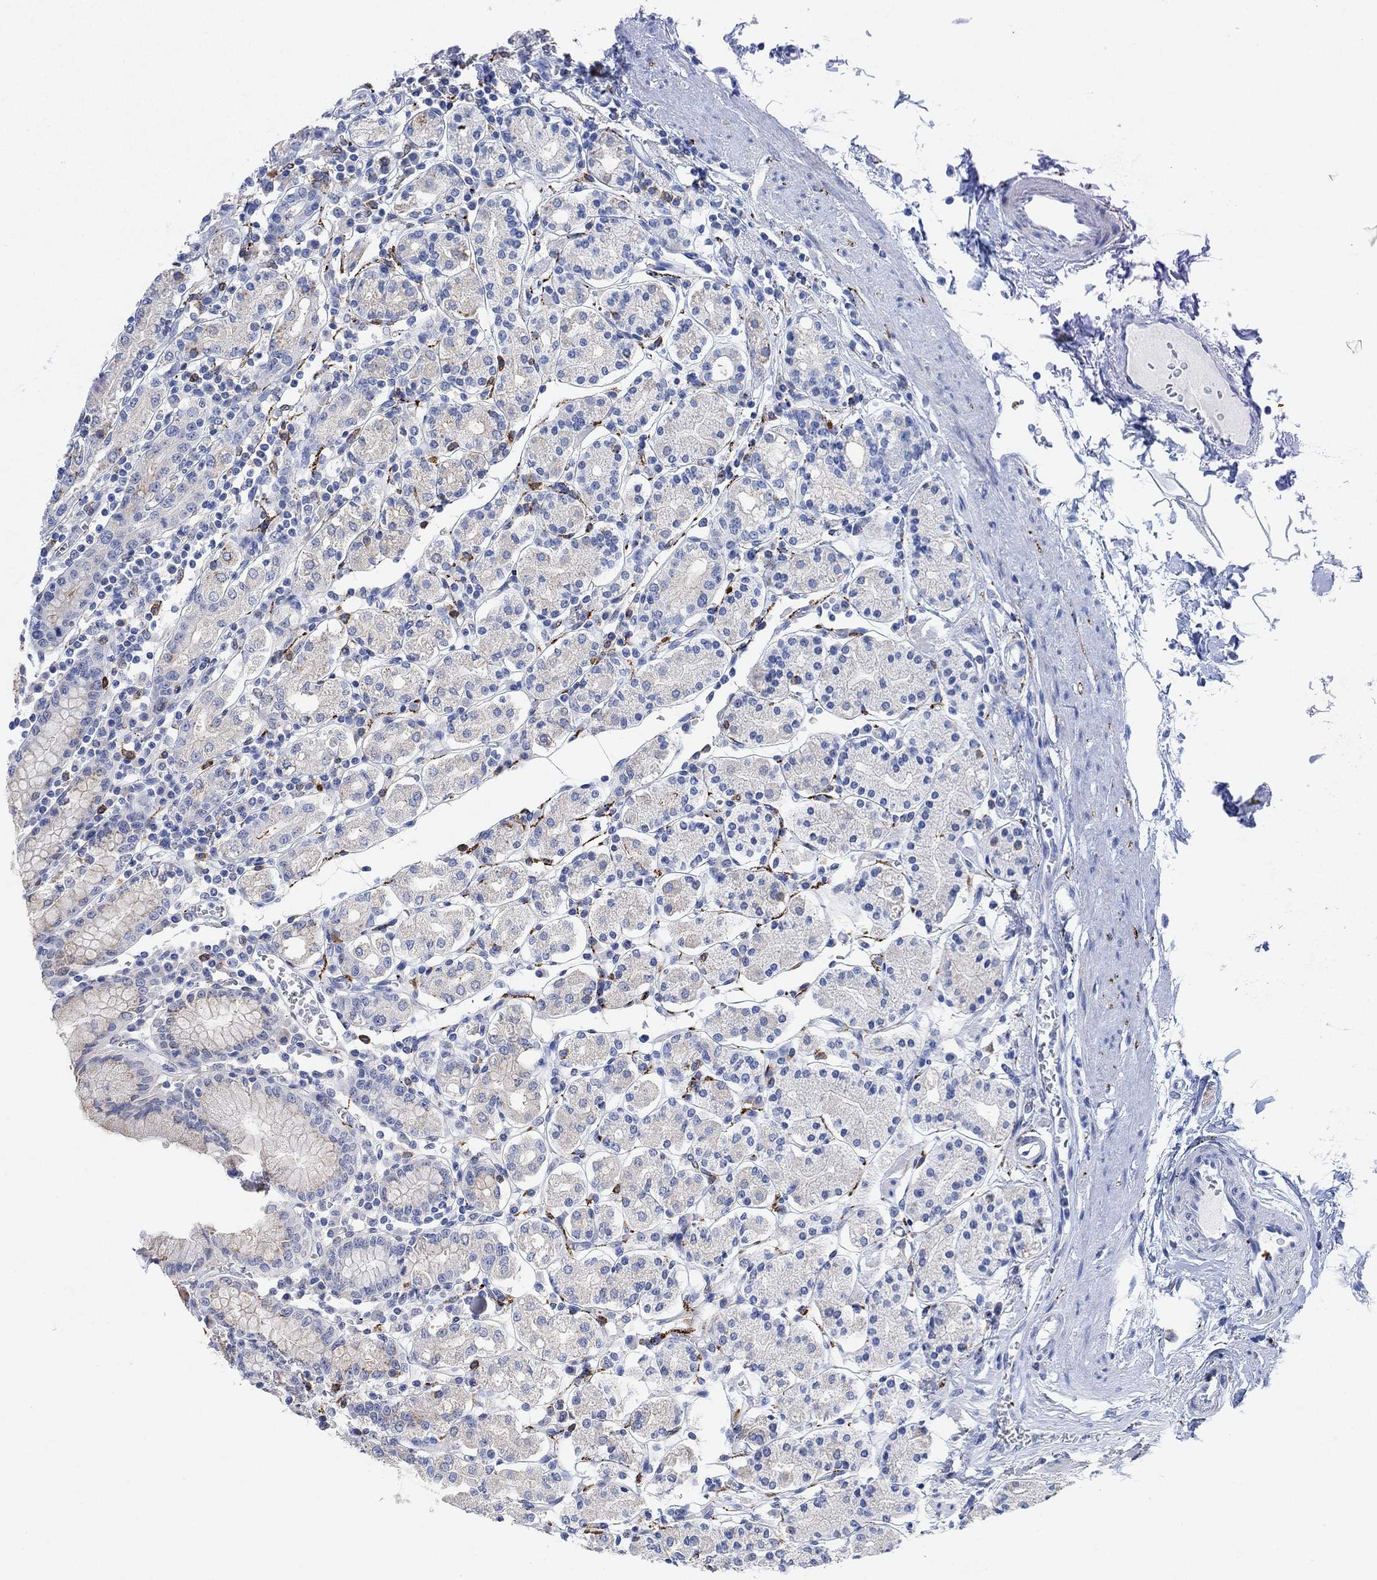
{"staining": {"intensity": "negative", "quantity": "none", "location": "none"}, "tissue": "stomach", "cell_type": "Glandular cells", "image_type": "normal", "snomed": [{"axis": "morphology", "description": "Normal tissue, NOS"}, {"axis": "topography", "description": "Stomach, upper"}, {"axis": "topography", "description": "Stomach"}], "caption": "Immunohistochemical staining of benign stomach reveals no significant staining in glandular cells. (Brightfield microscopy of DAB (3,3'-diaminobenzidine) immunohistochemistry at high magnification).", "gene": "VAT1L", "patient": {"sex": "male", "age": 62}}